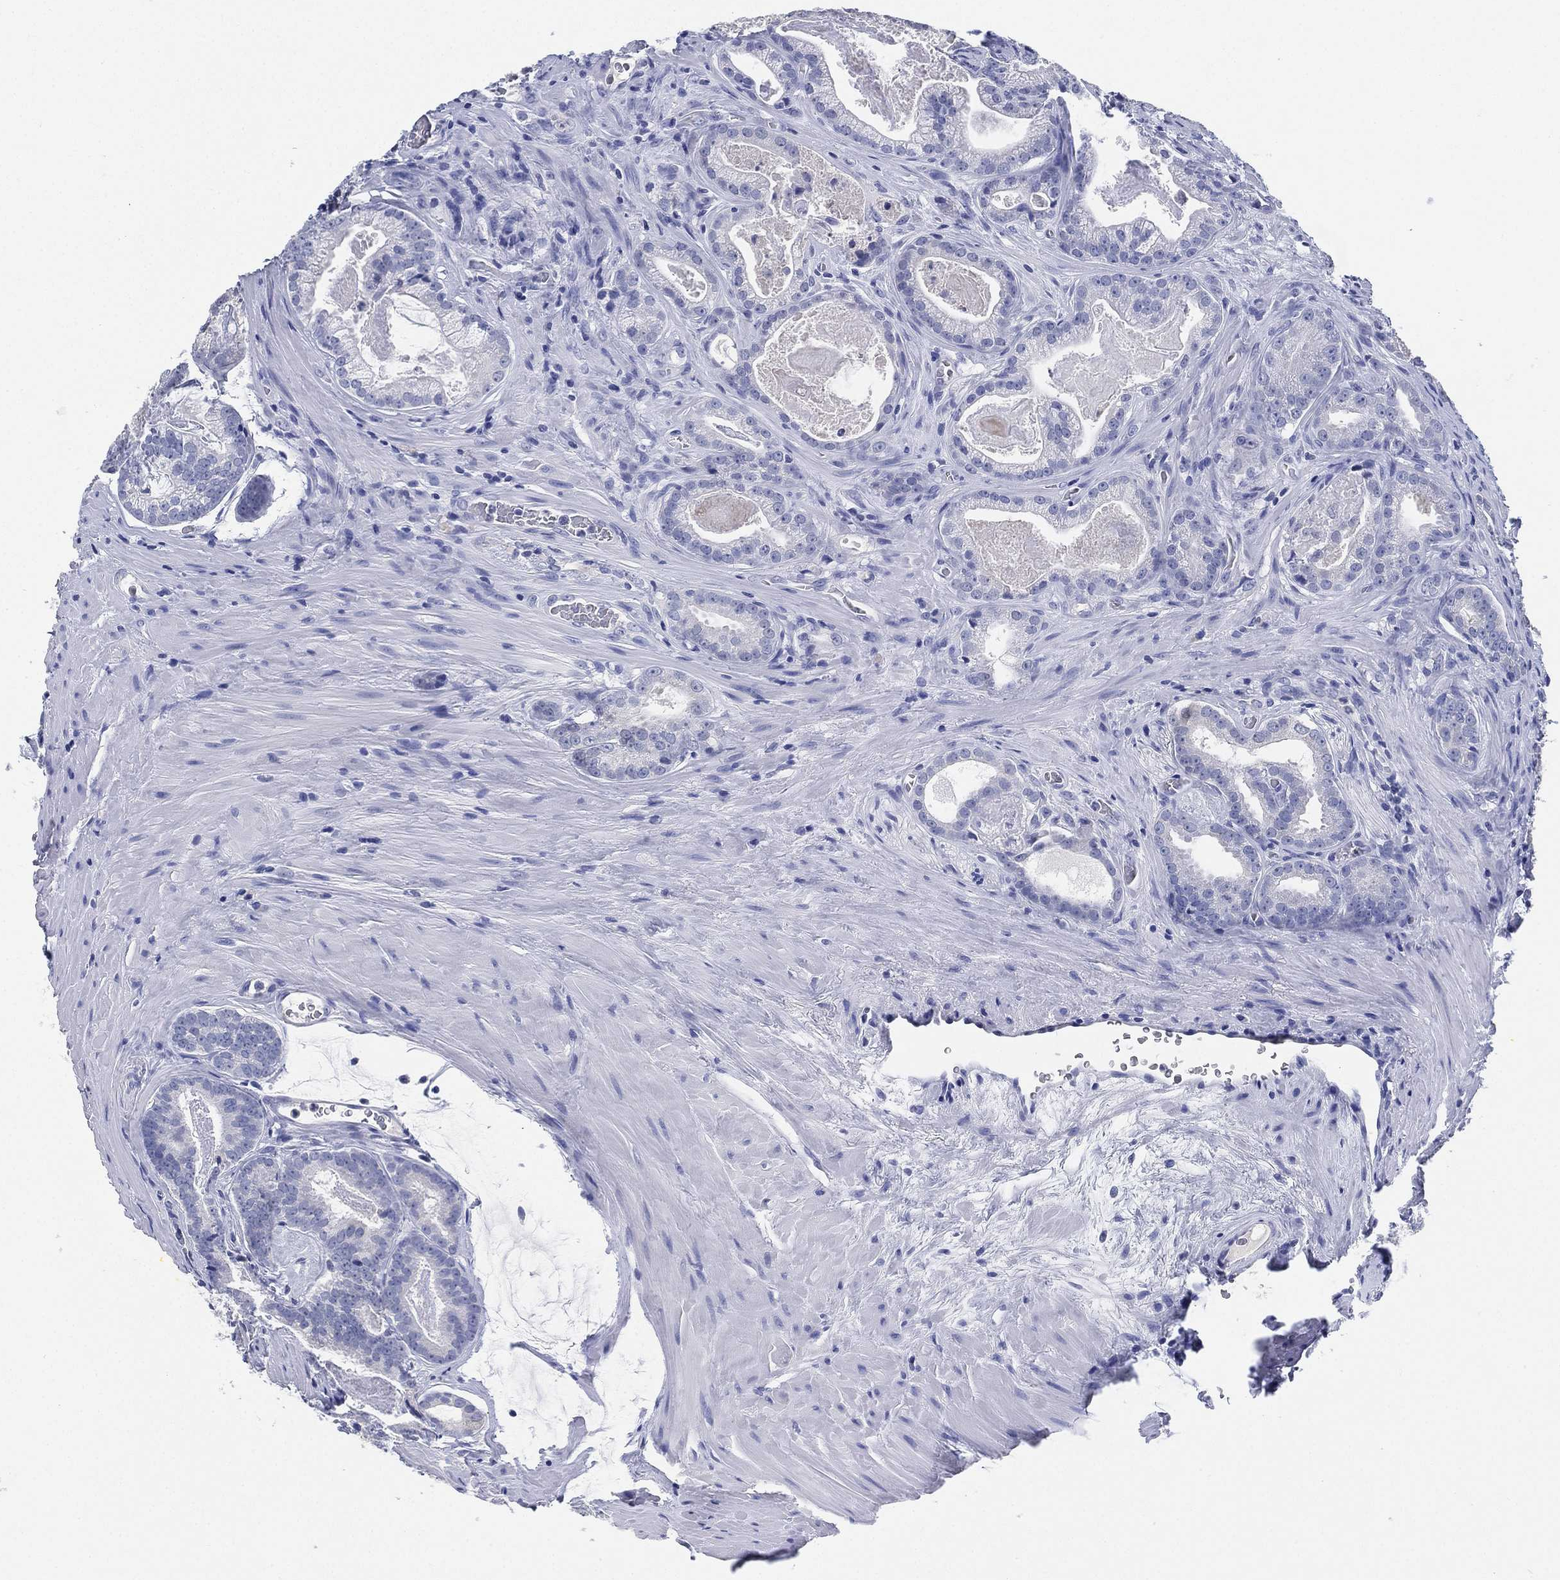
{"staining": {"intensity": "negative", "quantity": "none", "location": "none"}, "tissue": "prostate cancer", "cell_type": "Tumor cells", "image_type": "cancer", "snomed": [{"axis": "morphology", "description": "Adenocarcinoma, NOS"}, {"axis": "topography", "description": "Prostate"}], "caption": "DAB (3,3'-diaminobenzidine) immunohistochemical staining of prostate adenocarcinoma displays no significant staining in tumor cells.", "gene": "IYD", "patient": {"sex": "male", "age": 61}}